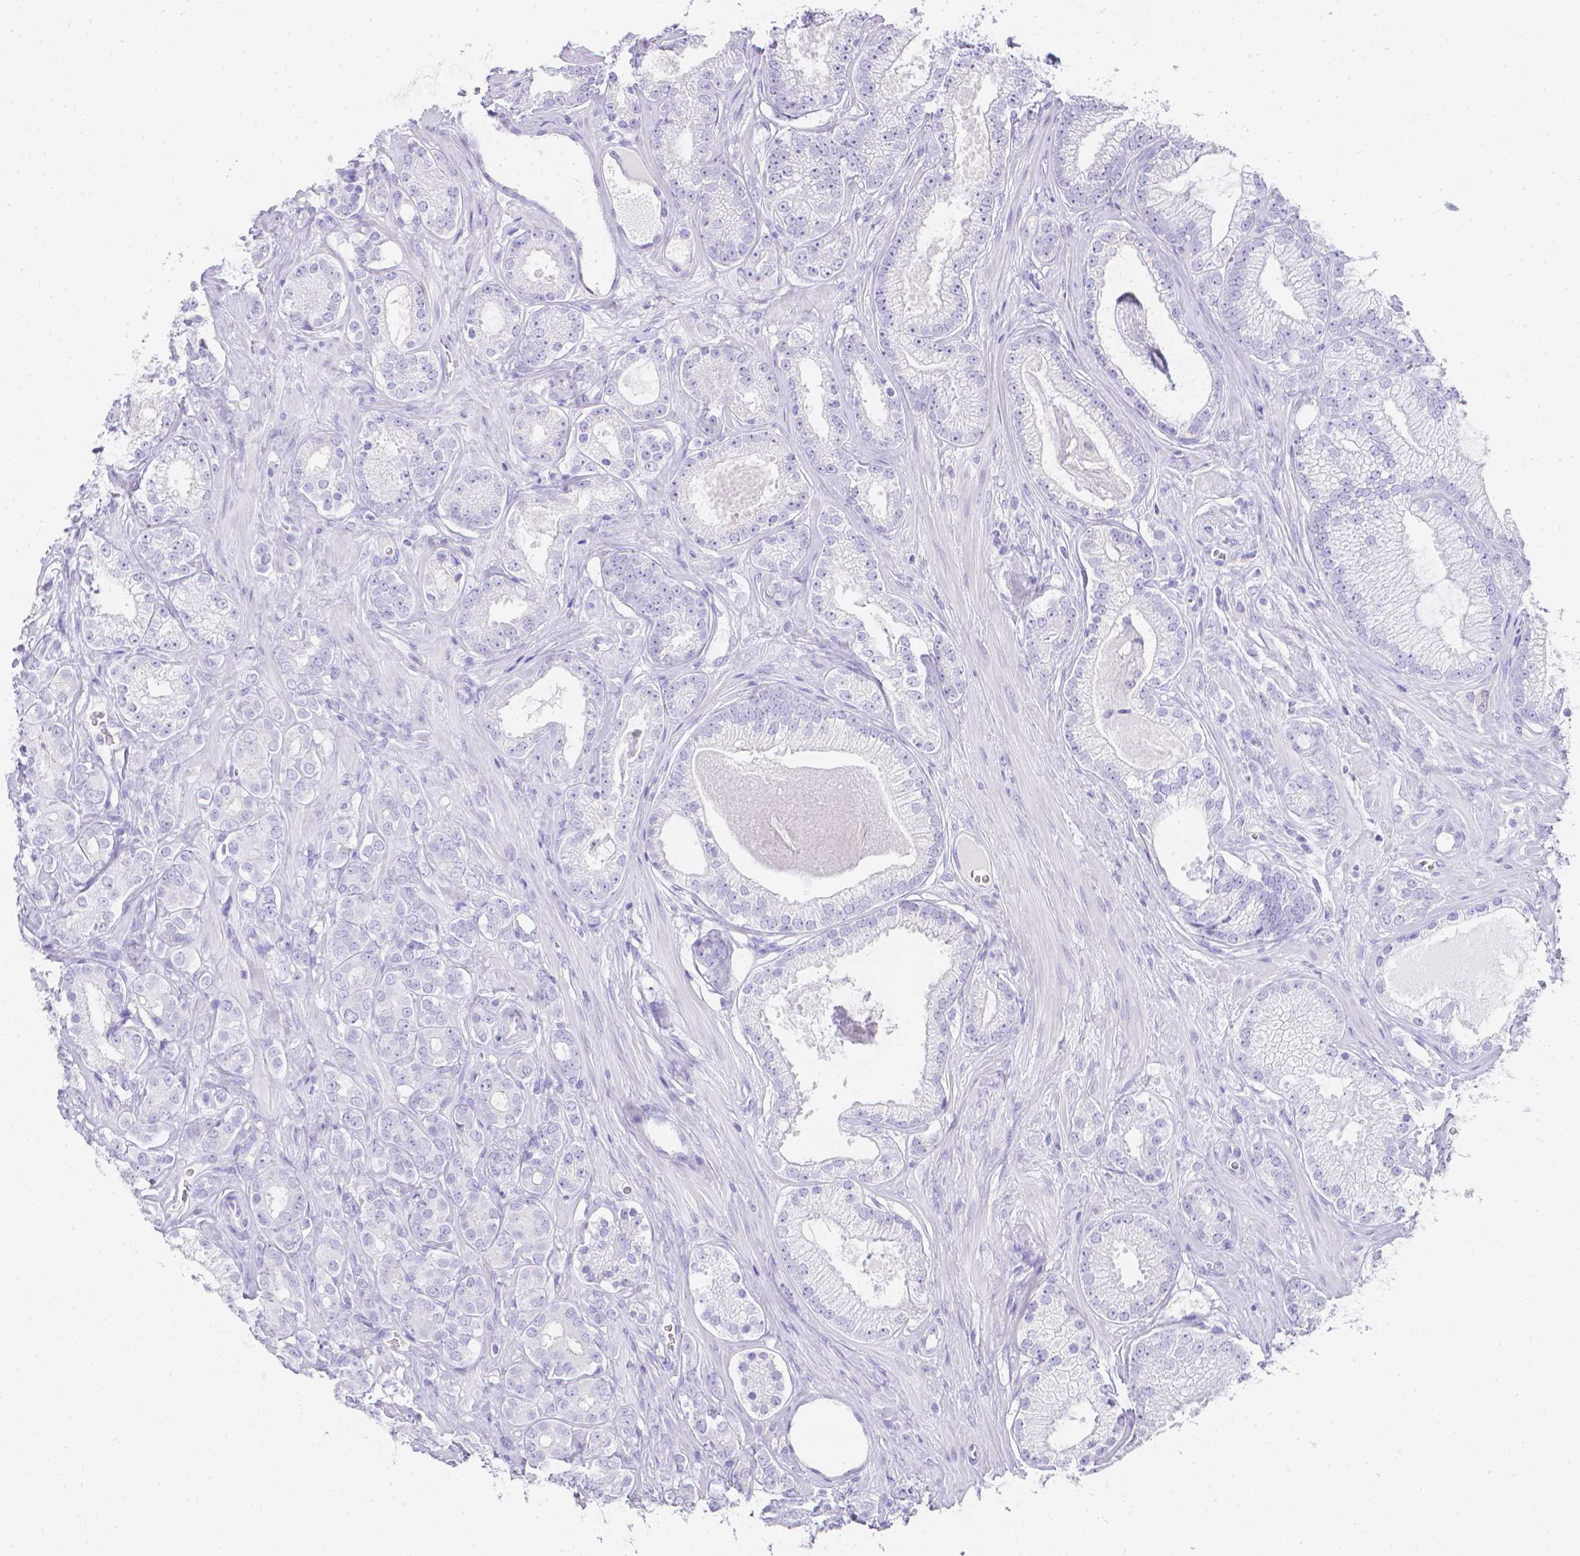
{"staining": {"intensity": "negative", "quantity": "none", "location": "none"}, "tissue": "prostate cancer", "cell_type": "Tumor cells", "image_type": "cancer", "snomed": [{"axis": "morphology", "description": "Adenocarcinoma, High grade"}, {"axis": "topography", "description": "Prostate"}], "caption": "This is an immunohistochemistry photomicrograph of human prostate adenocarcinoma (high-grade). There is no staining in tumor cells.", "gene": "LGALS4", "patient": {"sex": "male", "age": 66}}